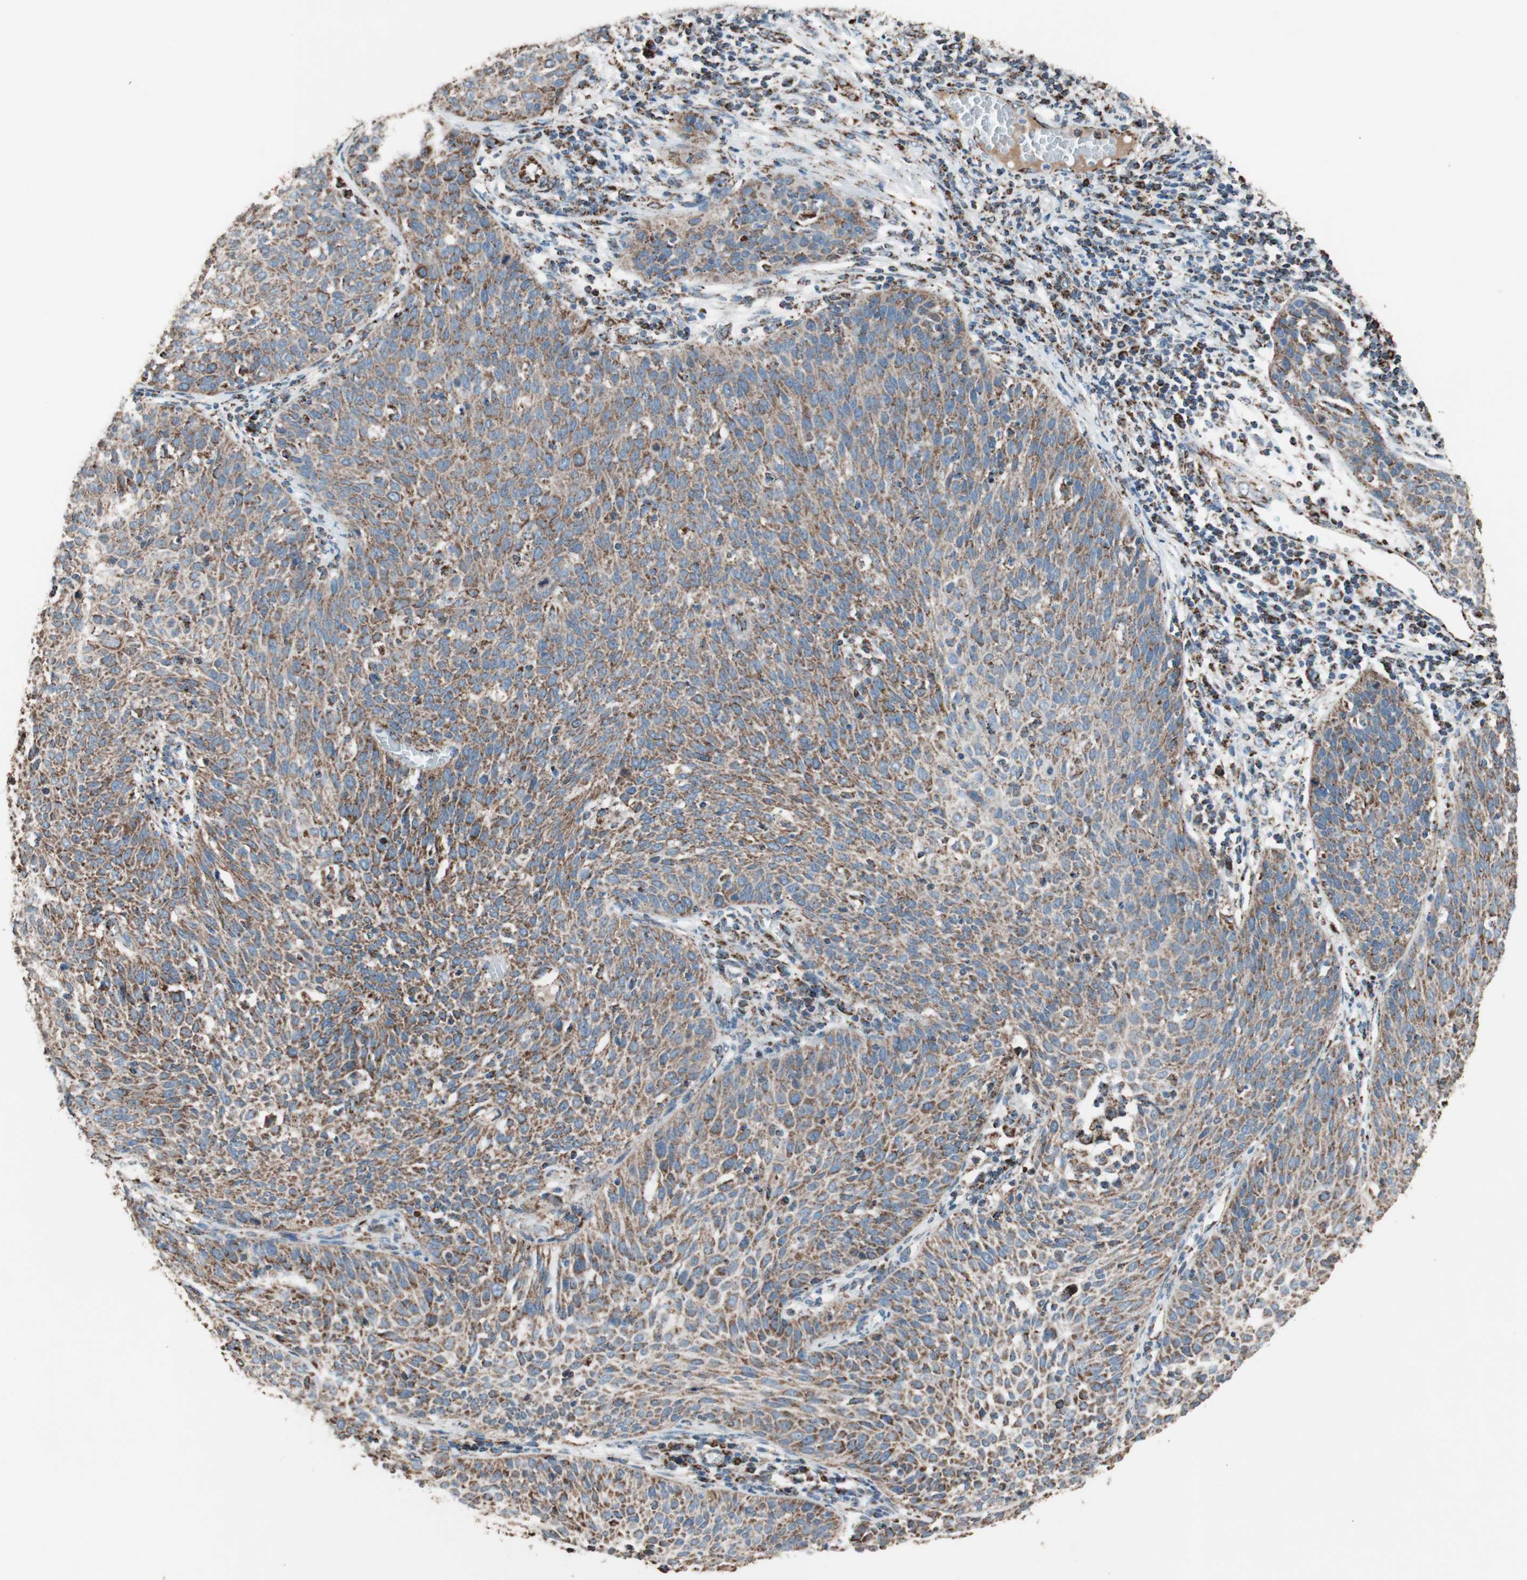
{"staining": {"intensity": "moderate", "quantity": ">75%", "location": "cytoplasmic/membranous"}, "tissue": "cervical cancer", "cell_type": "Tumor cells", "image_type": "cancer", "snomed": [{"axis": "morphology", "description": "Squamous cell carcinoma, NOS"}, {"axis": "topography", "description": "Cervix"}], "caption": "The immunohistochemical stain shows moderate cytoplasmic/membranous expression in tumor cells of squamous cell carcinoma (cervical) tissue.", "gene": "PCSK4", "patient": {"sex": "female", "age": 38}}